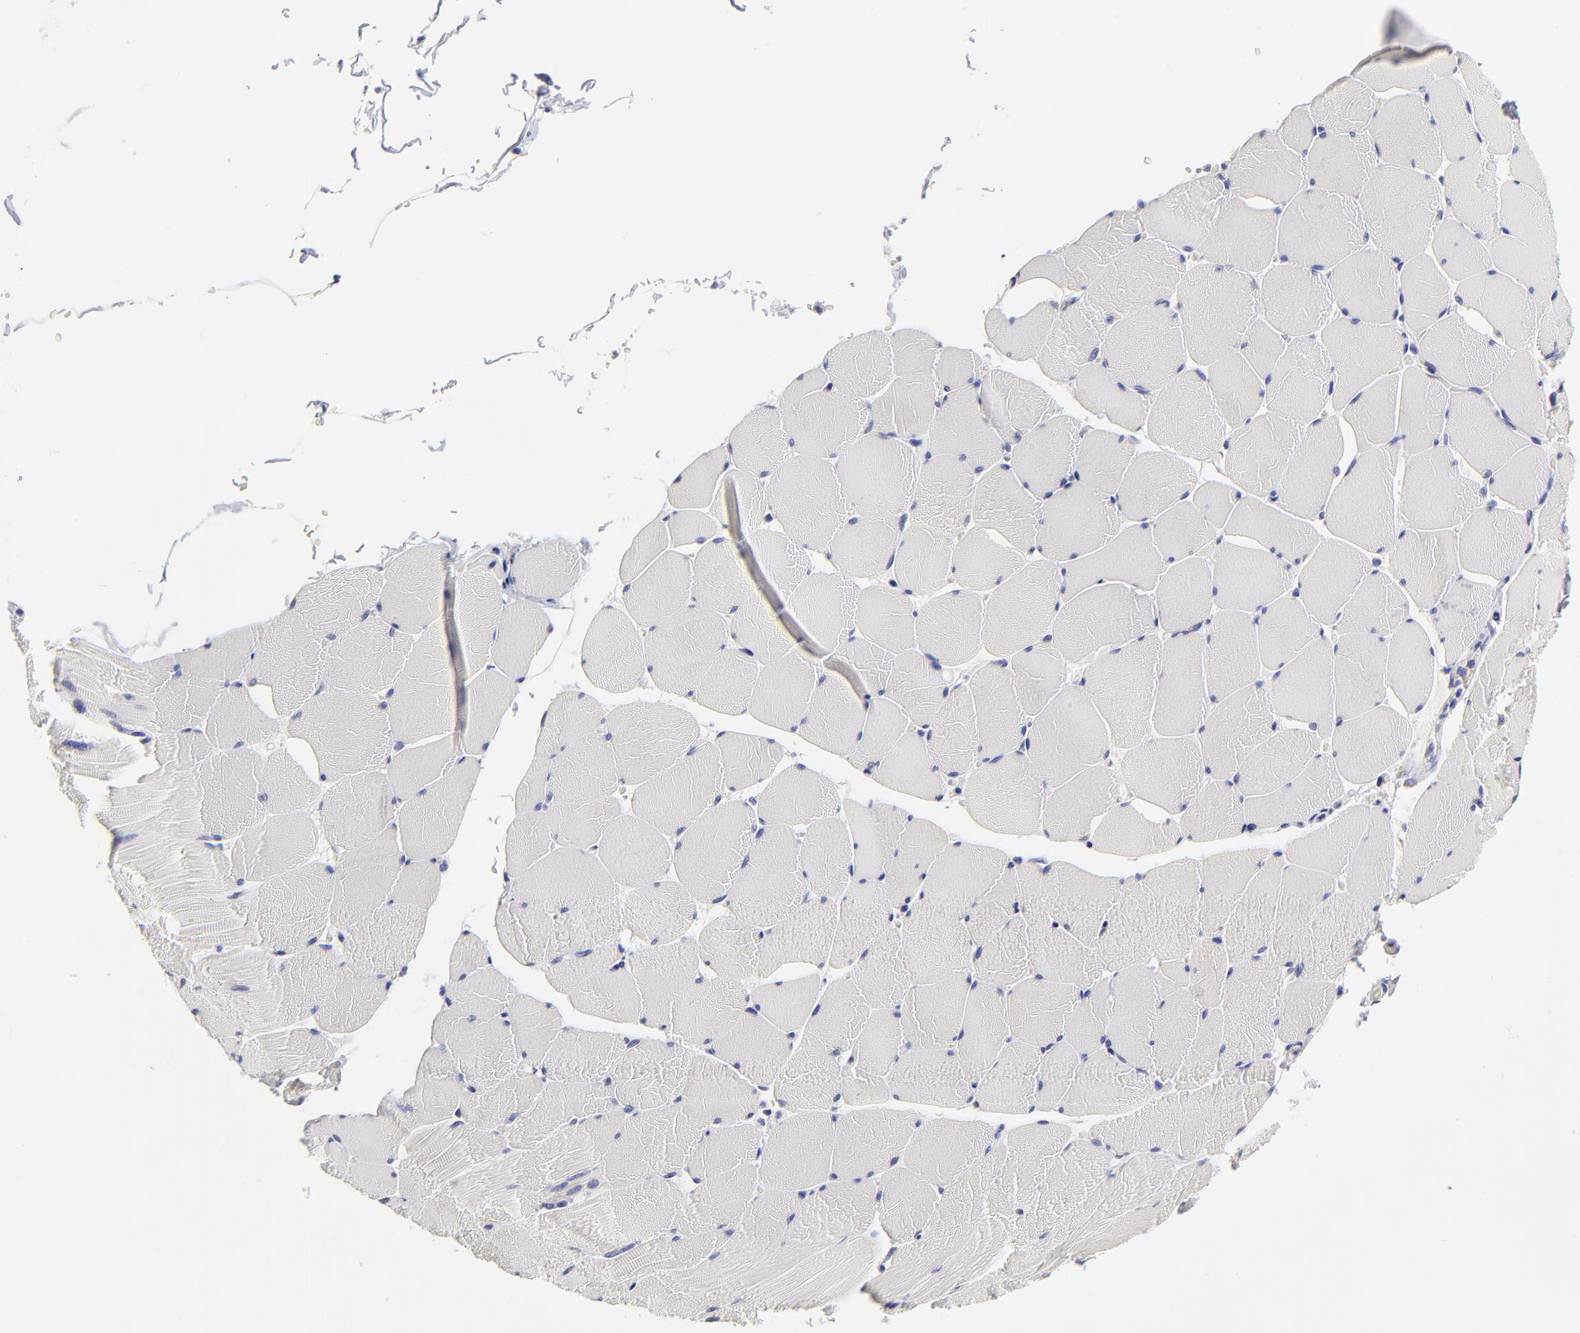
{"staining": {"intensity": "negative", "quantity": "none", "location": "none"}, "tissue": "skeletal muscle", "cell_type": "Myocytes", "image_type": "normal", "snomed": [{"axis": "morphology", "description": "Normal tissue, NOS"}, {"axis": "topography", "description": "Skeletal muscle"}], "caption": "High power microscopy histopathology image of an immunohistochemistry micrograph of normal skeletal muscle, revealing no significant staining in myocytes. (DAB immunohistochemistry (IHC) with hematoxylin counter stain).", "gene": "BTG2", "patient": {"sex": "male", "age": 62}}